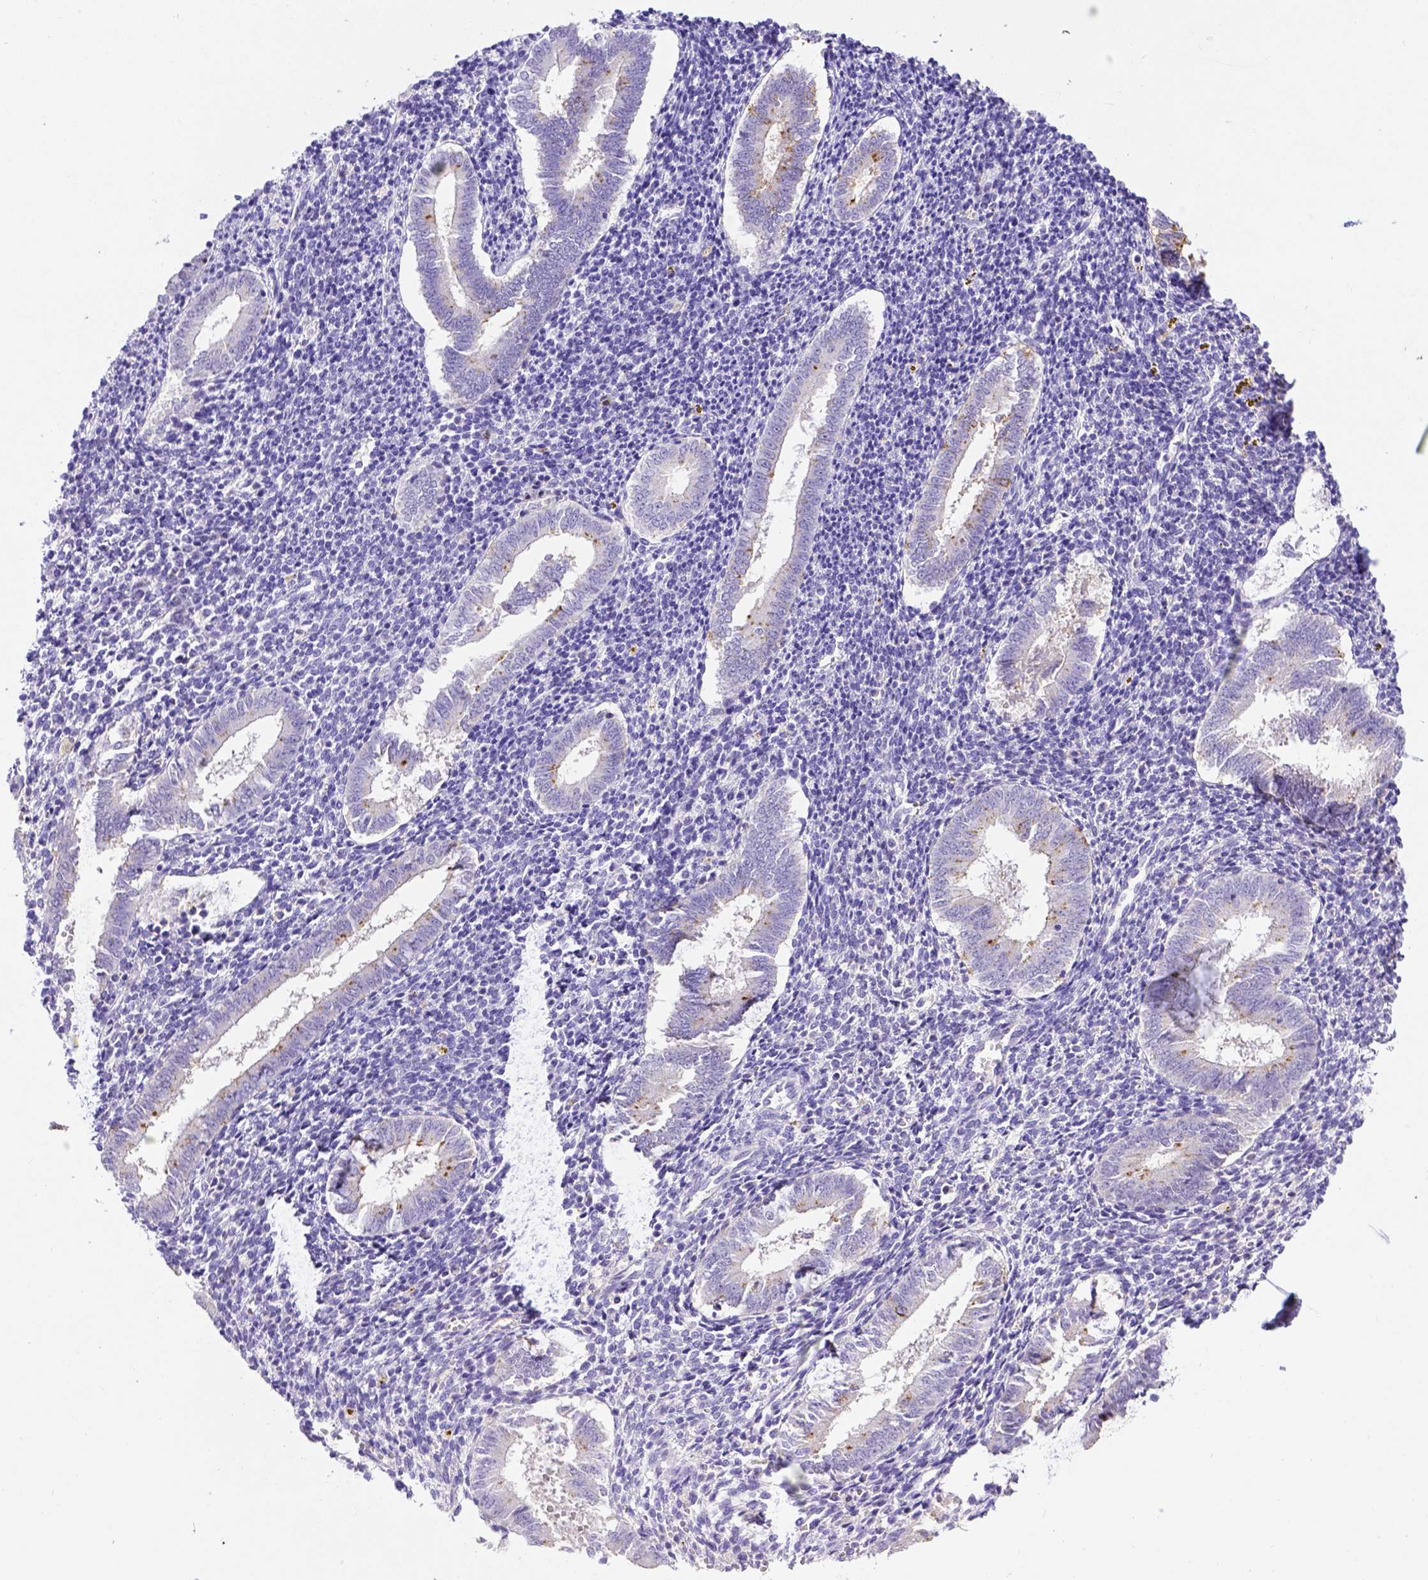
{"staining": {"intensity": "negative", "quantity": "none", "location": "none"}, "tissue": "endometrium", "cell_type": "Cells in endometrial stroma", "image_type": "normal", "snomed": [{"axis": "morphology", "description": "Normal tissue, NOS"}, {"axis": "topography", "description": "Endometrium"}], "caption": "This is a photomicrograph of immunohistochemistry staining of normal endometrium, which shows no positivity in cells in endometrial stroma. (DAB immunohistochemistry (IHC) visualized using brightfield microscopy, high magnification).", "gene": "B3GAT1", "patient": {"sex": "female", "age": 25}}